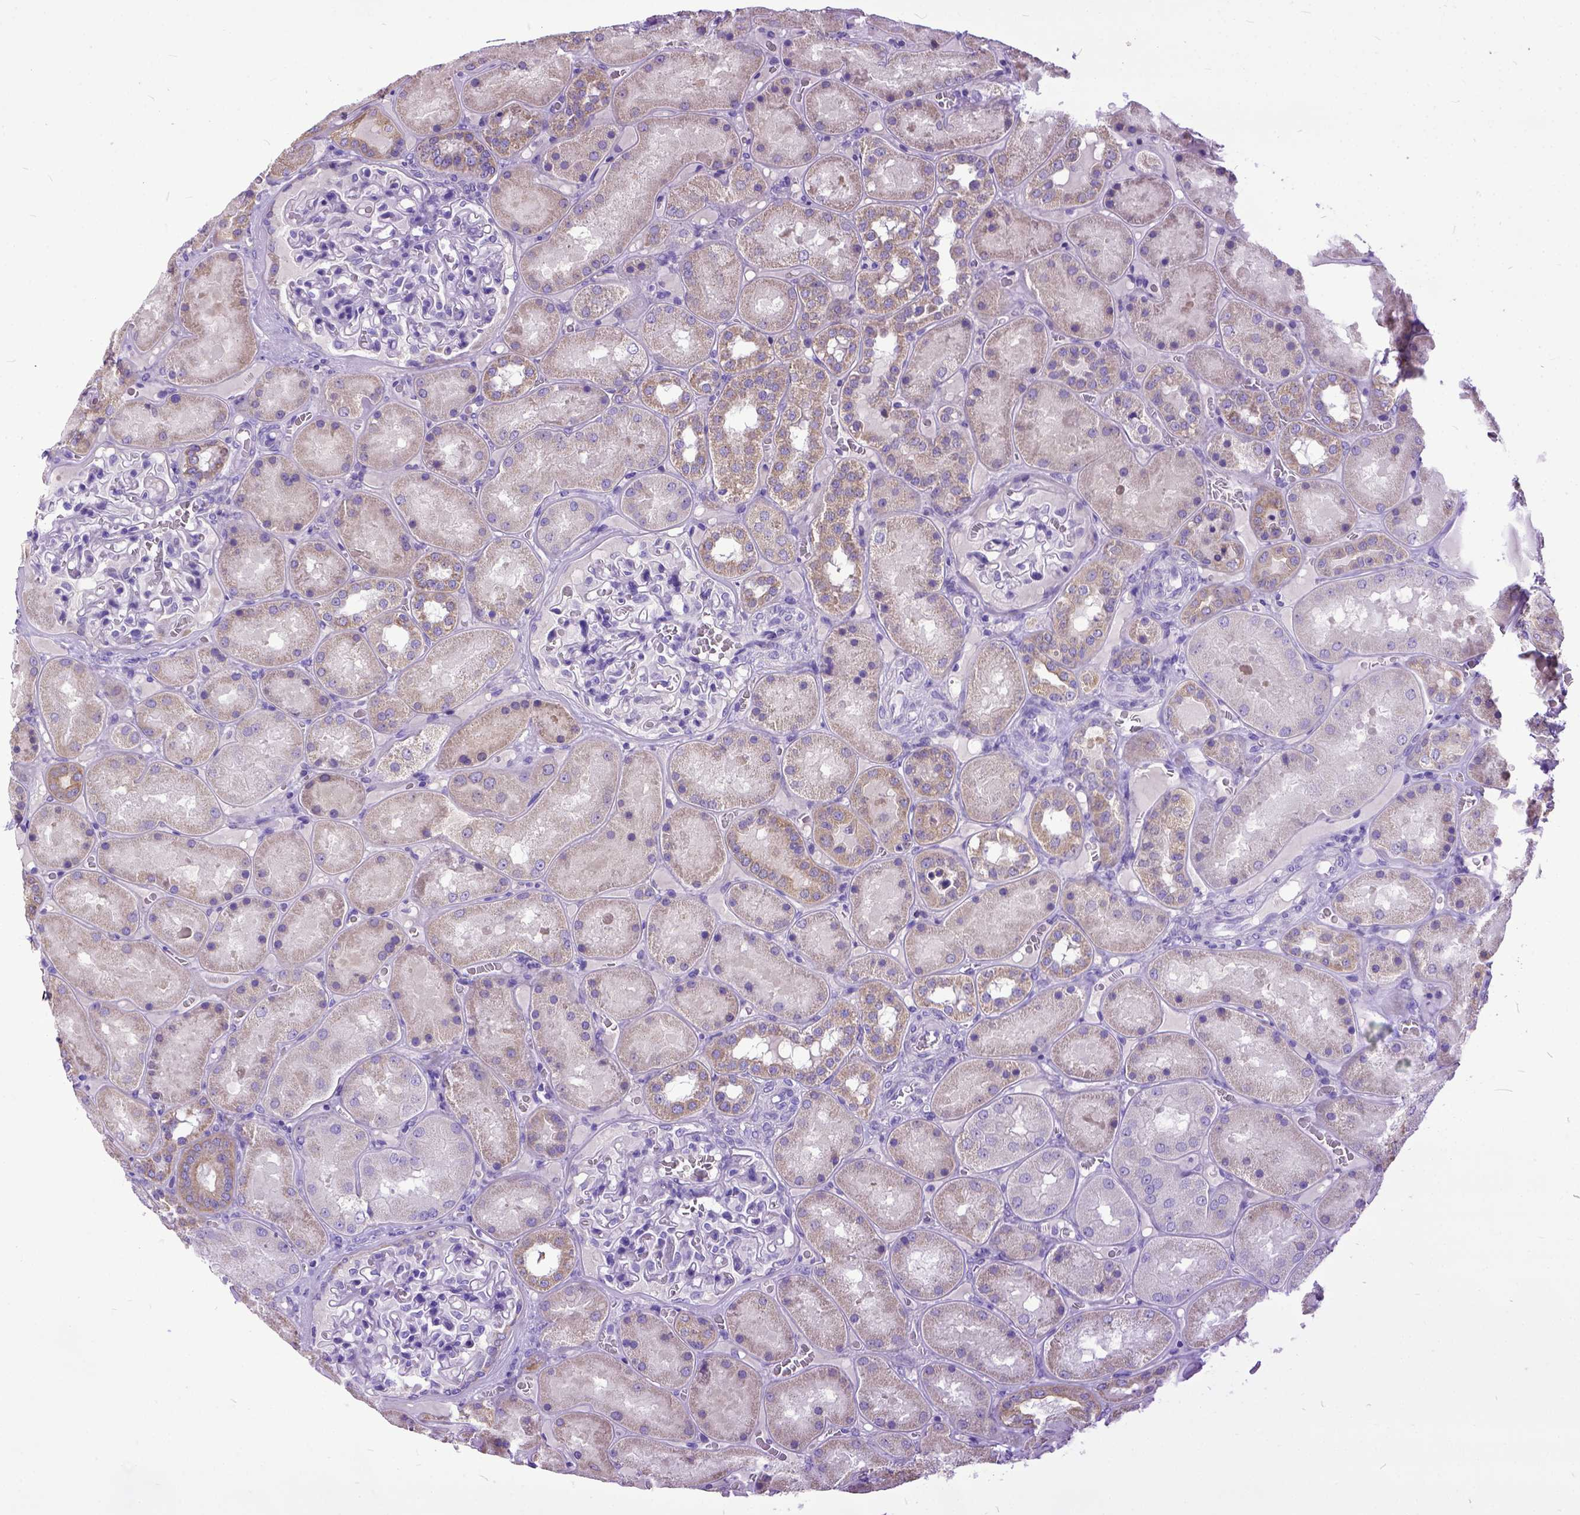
{"staining": {"intensity": "negative", "quantity": "none", "location": "none"}, "tissue": "kidney", "cell_type": "Cells in glomeruli", "image_type": "normal", "snomed": [{"axis": "morphology", "description": "Normal tissue, NOS"}, {"axis": "topography", "description": "Kidney"}], "caption": "This histopathology image is of normal kidney stained with immunohistochemistry (IHC) to label a protein in brown with the nuclei are counter-stained blue. There is no staining in cells in glomeruli. (Brightfield microscopy of DAB IHC at high magnification).", "gene": "PPL", "patient": {"sex": "male", "age": 73}}